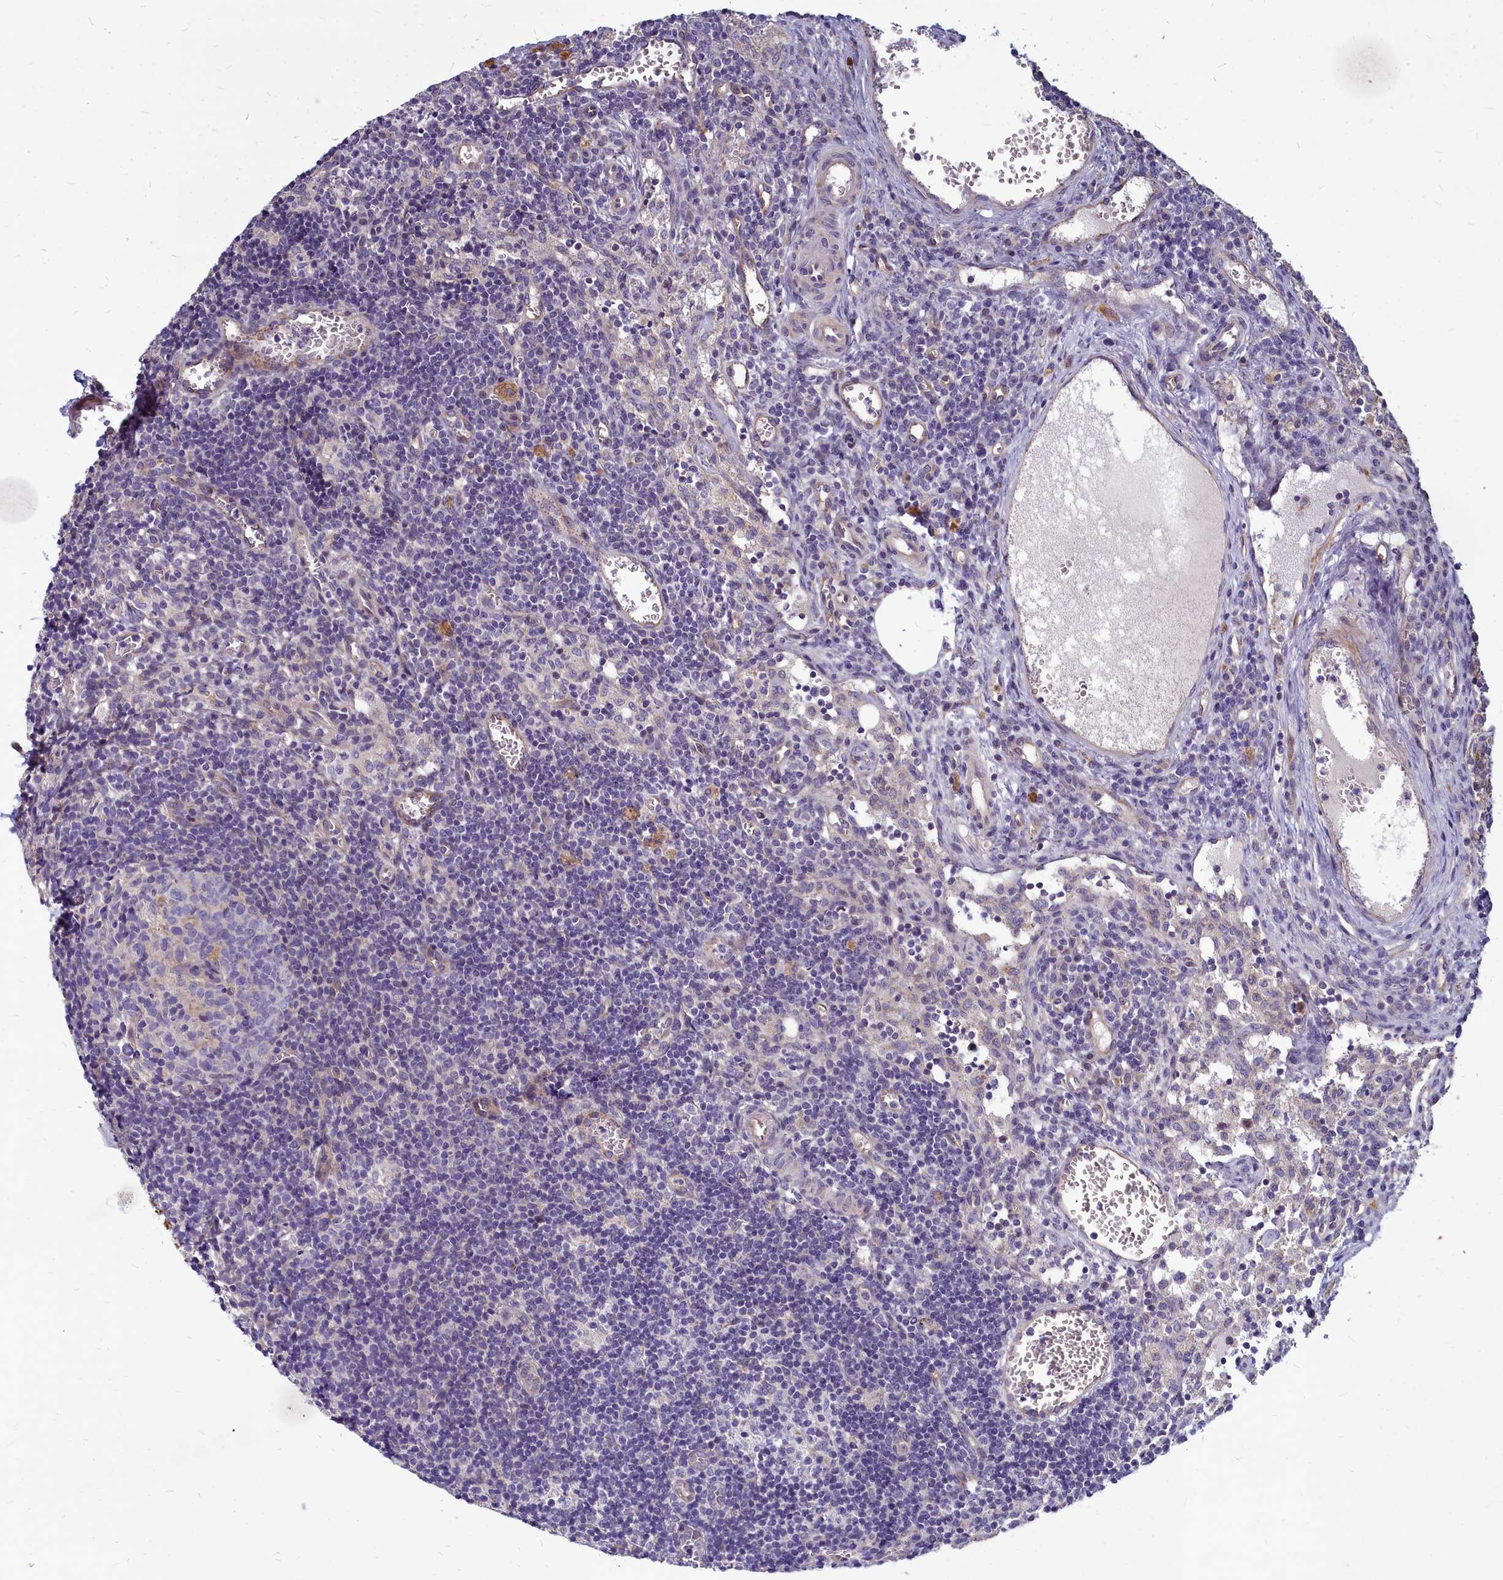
{"staining": {"intensity": "negative", "quantity": "none", "location": "none"}, "tissue": "lymph node", "cell_type": "Germinal center cells", "image_type": "normal", "snomed": [{"axis": "morphology", "description": "Normal tissue, NOS"}, {"axis": "topography", "description": "Lymph node"}], "caption": "Photomicrograph shows no protein expression in germinal center cells of normal lymph node. (Brightfield microscopy of DAB (3,3'-diaminobenzidine) immunohistochemistry (IHC) at high magnification).", "gene": "SMPD4", "patient": {"sex": "female", "age": 37}}